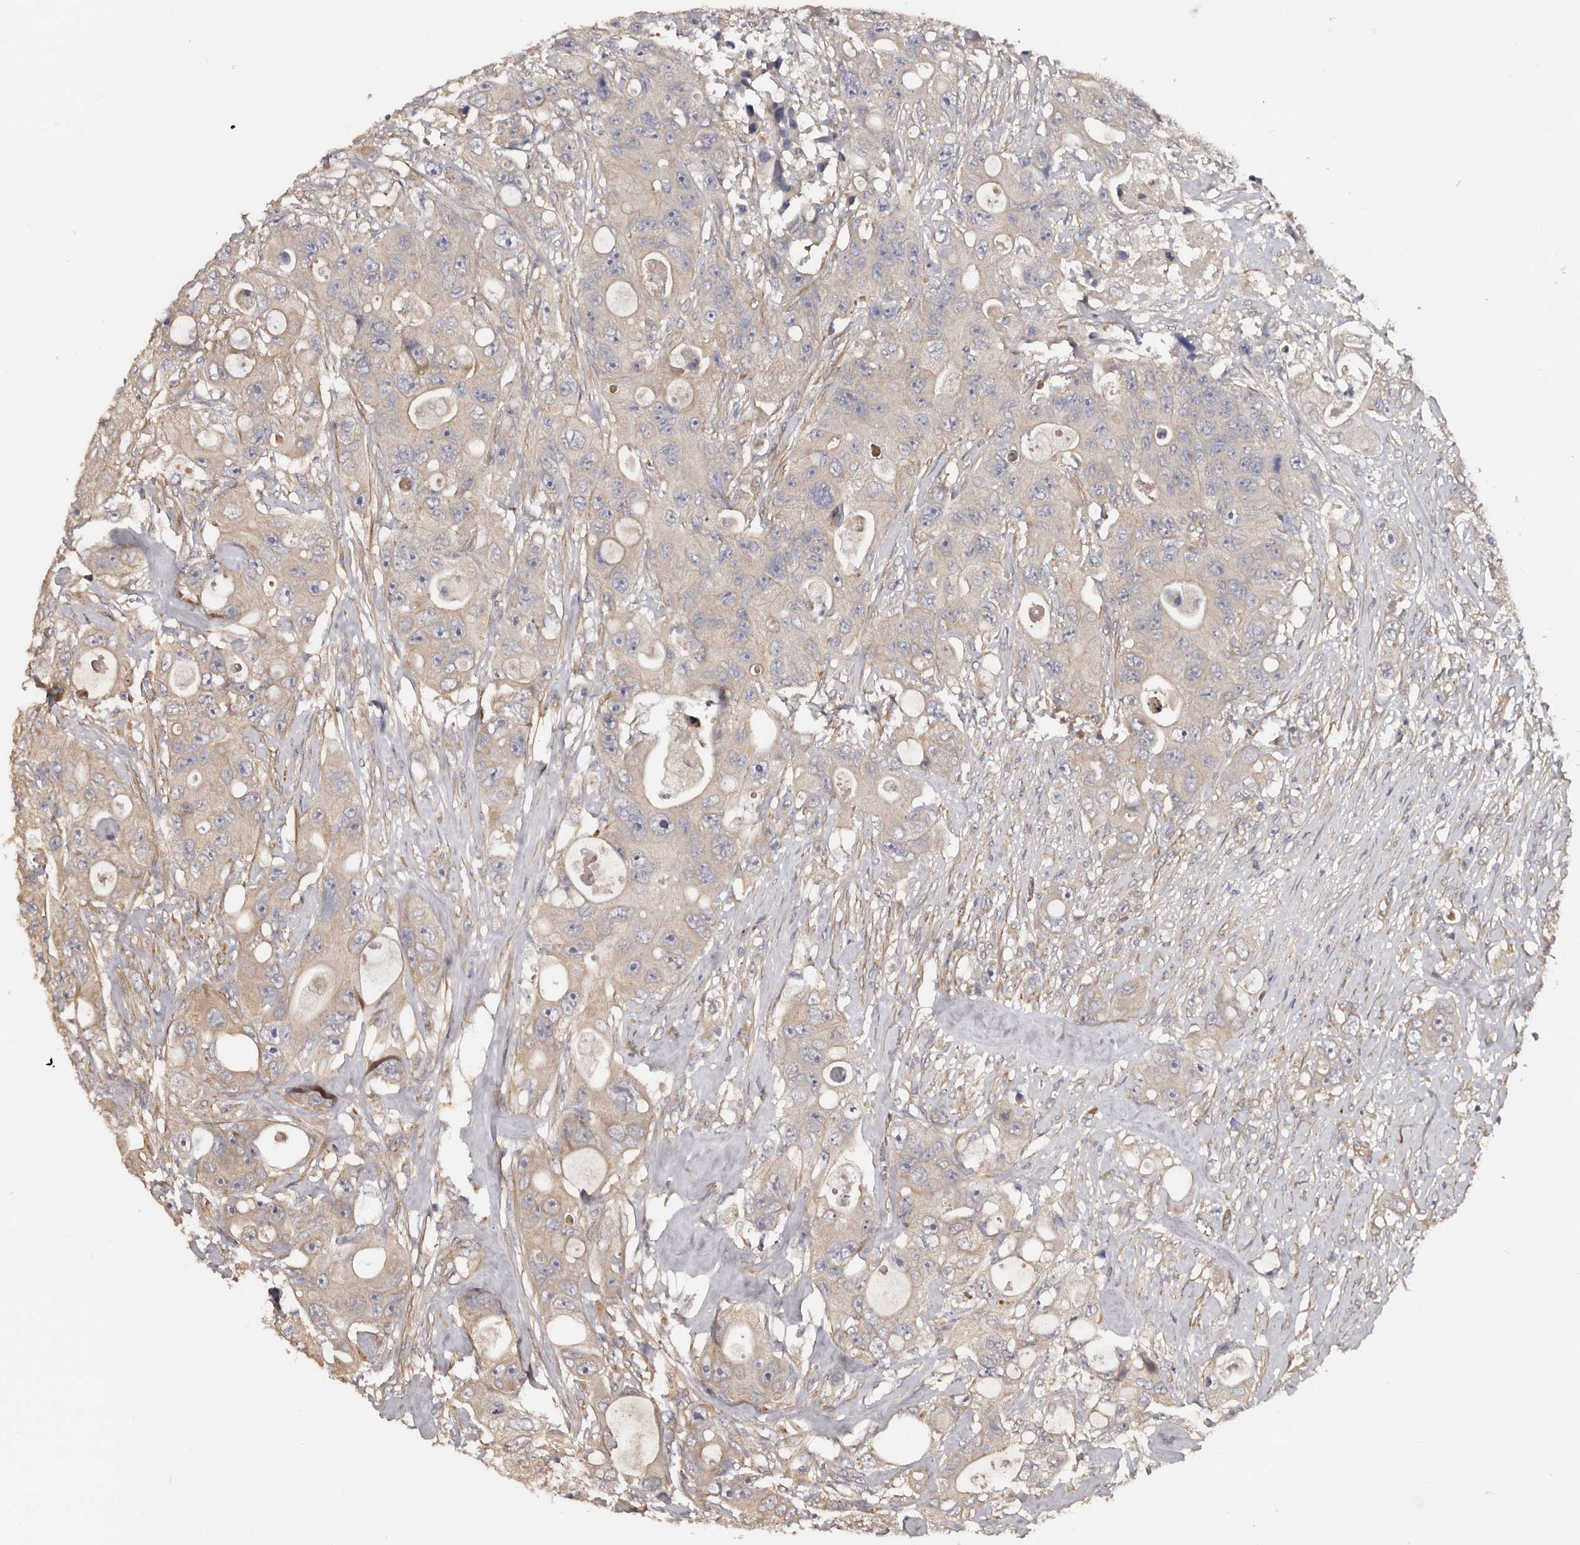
{"staining": {"intensity": "moderate", "quantity": ">75%", "location": "cytoplasmic/membranous"}, "tissue": "colorectal cancer", "cell_type": "Tumor cells", "image_type": "cancer", "snomed": [{"axis": "morphology", "description": "Adenocarcinoma, NOS"}, {"axis": "topography", "description": "Colon"}], "caption": "This is a photomicrograph of immunohistochemistry staining of adenocarcinoma (colorectal), which shows moderate positivity in the cytoplasmic/membranous of tumor cells.", "gene": "GTPBP1", "patient": {"sex": "female", "age": 46}}